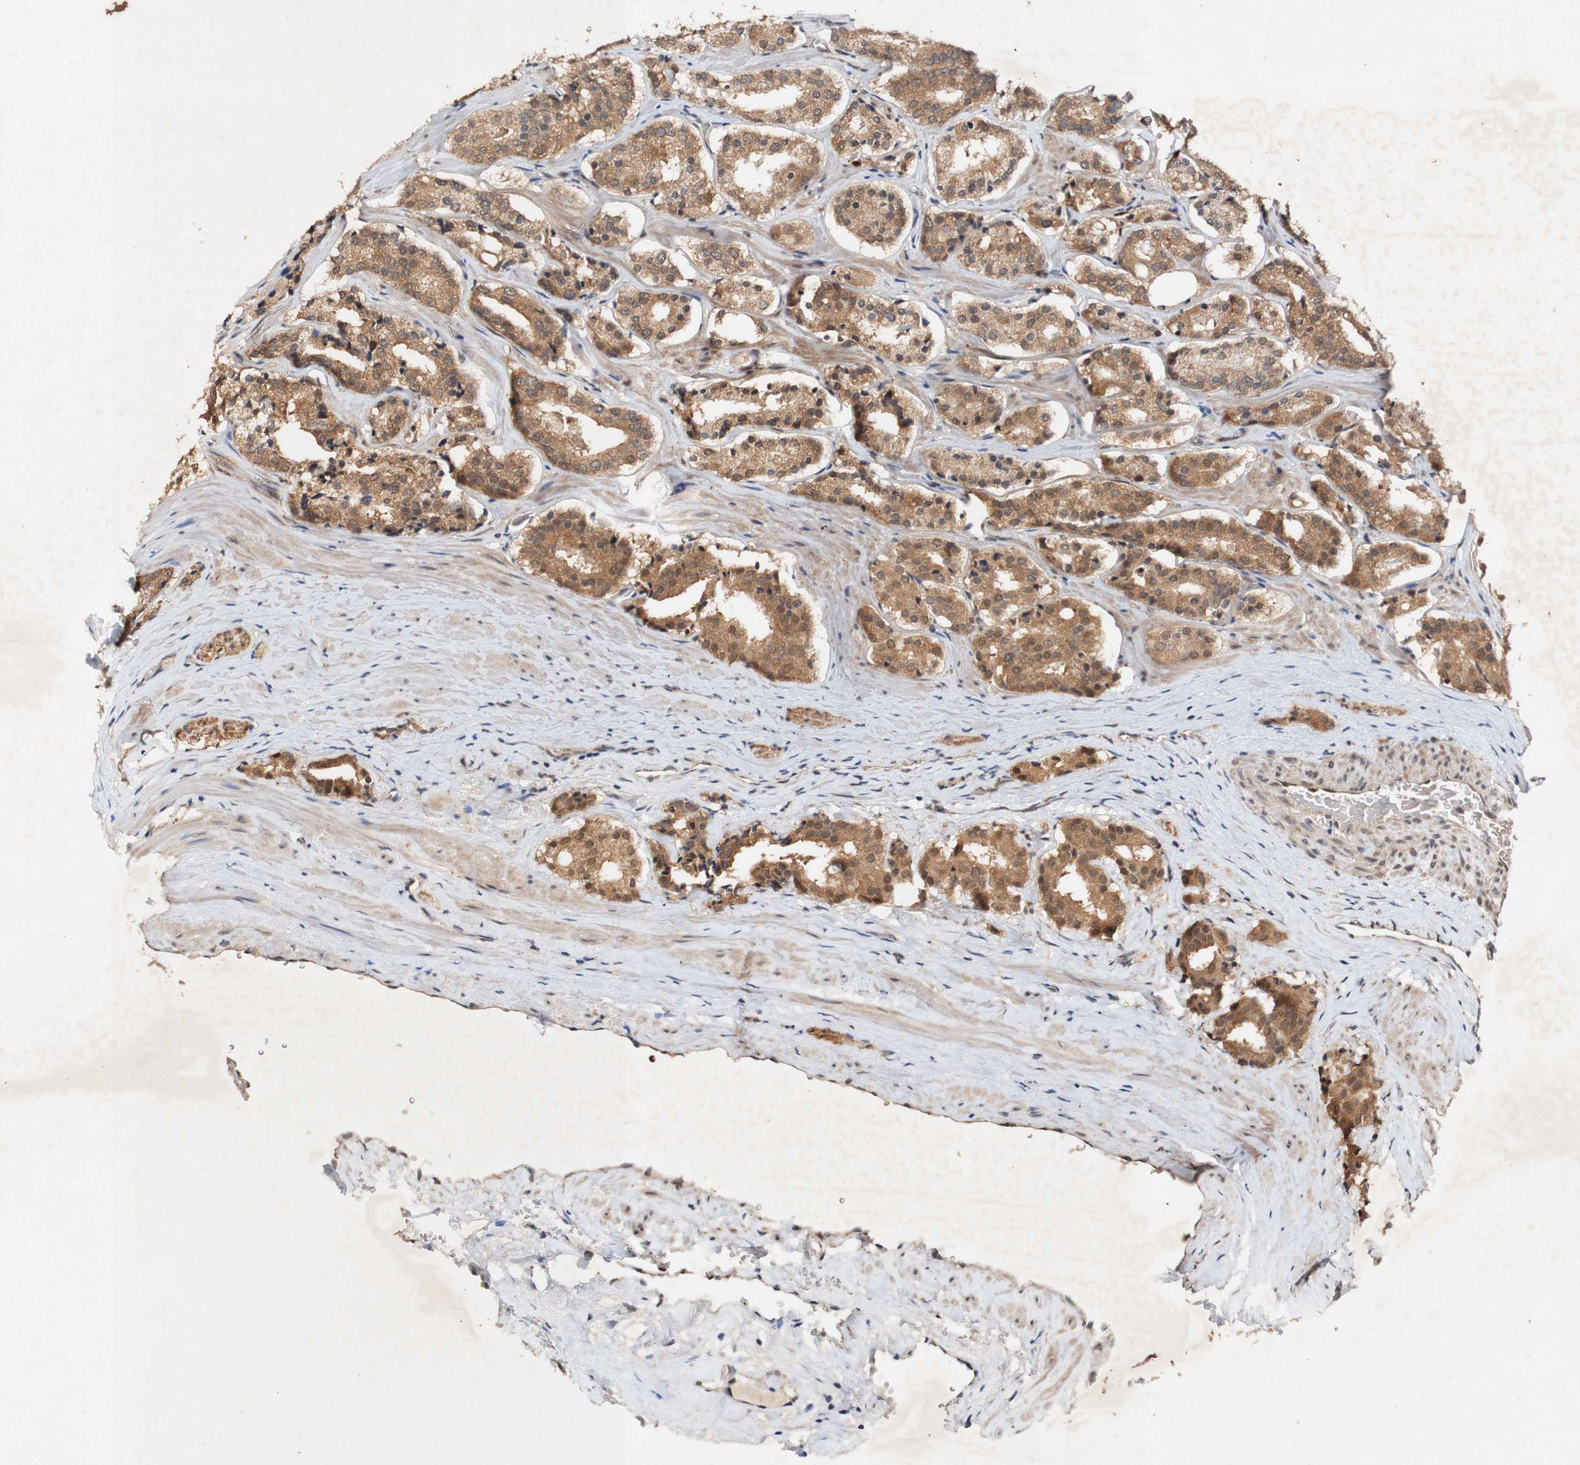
{"staining": {"intensity": "moderate", "quantity": ">75%", "location": "cytoplasmic/membranous,nuclear"}, "tissue": "prostate cancer", "cell_type": "Tumor cells", "image_type": "cancer", "snomed": [{"axis": "morphology", "description": "Adenocarcinoma, High grade"}, {"axis": "topography", "description": "Prostate"}], "caption": "A brown stain labels moderate cytoplasmic/membranous and nuclear expression of a protein in human high-grade adenocarcinoma (prostate) tumor cells.", "gene": "PIN1", "patient": {"sex": "male", "age": 60}}